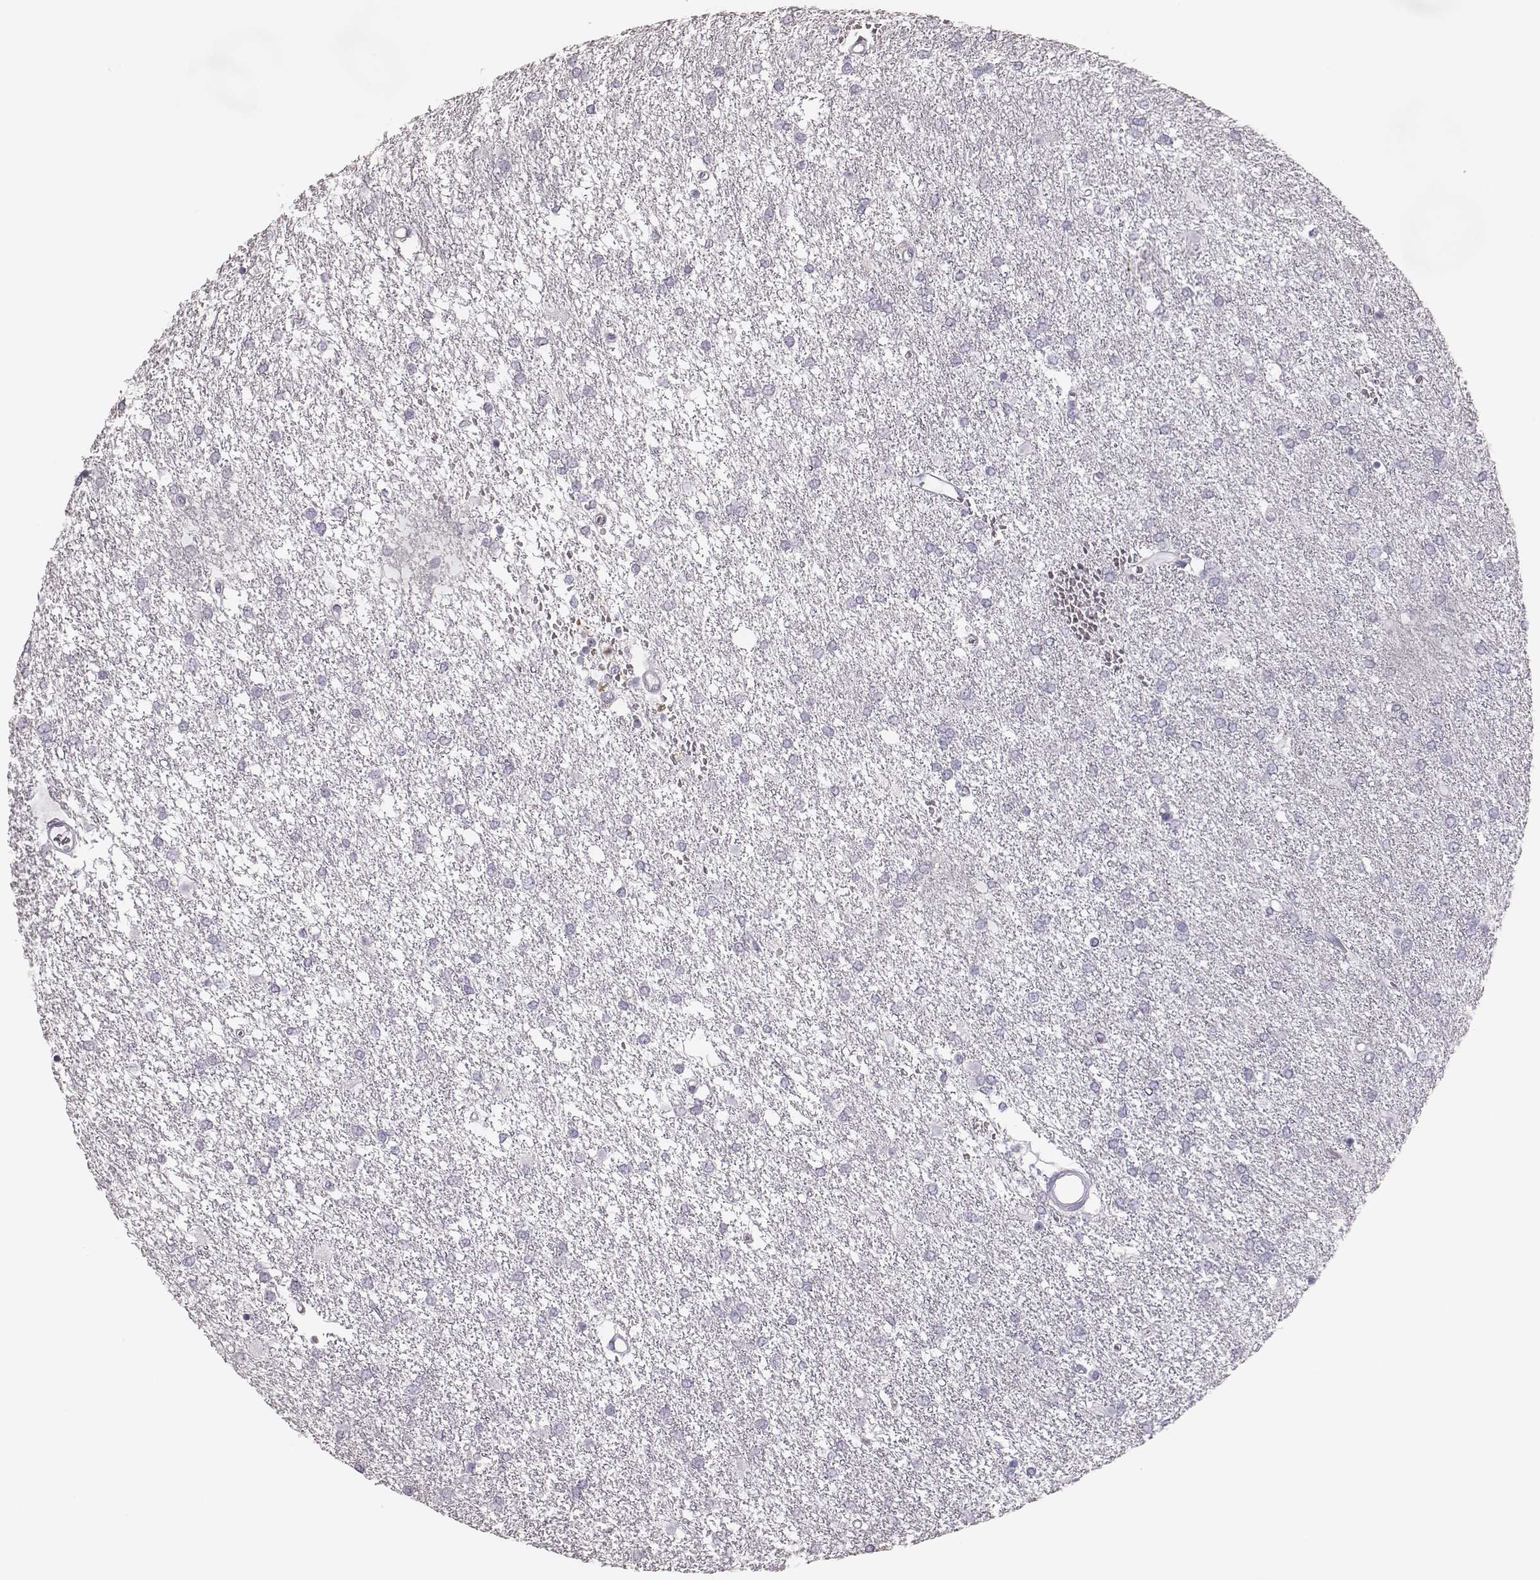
{"staining": {"intensity": "negative", "quantity": "none", "location": "none"}, "tissue": "glioma", "cell_type": "Tumor cells", "image_type": "cancer", "snomed": [{"axis": "morphology", "description": "Glioma, malignant, High grade"}, {"axis": "topography", "description": "Brain"}], "caption": "Immunohistochemistry histopathology image of glioma stained for a protein (brown), which displays no positivity in tumor cells.", "gene": "ELANE", "patient": {"sex": "female", "age": 61}}